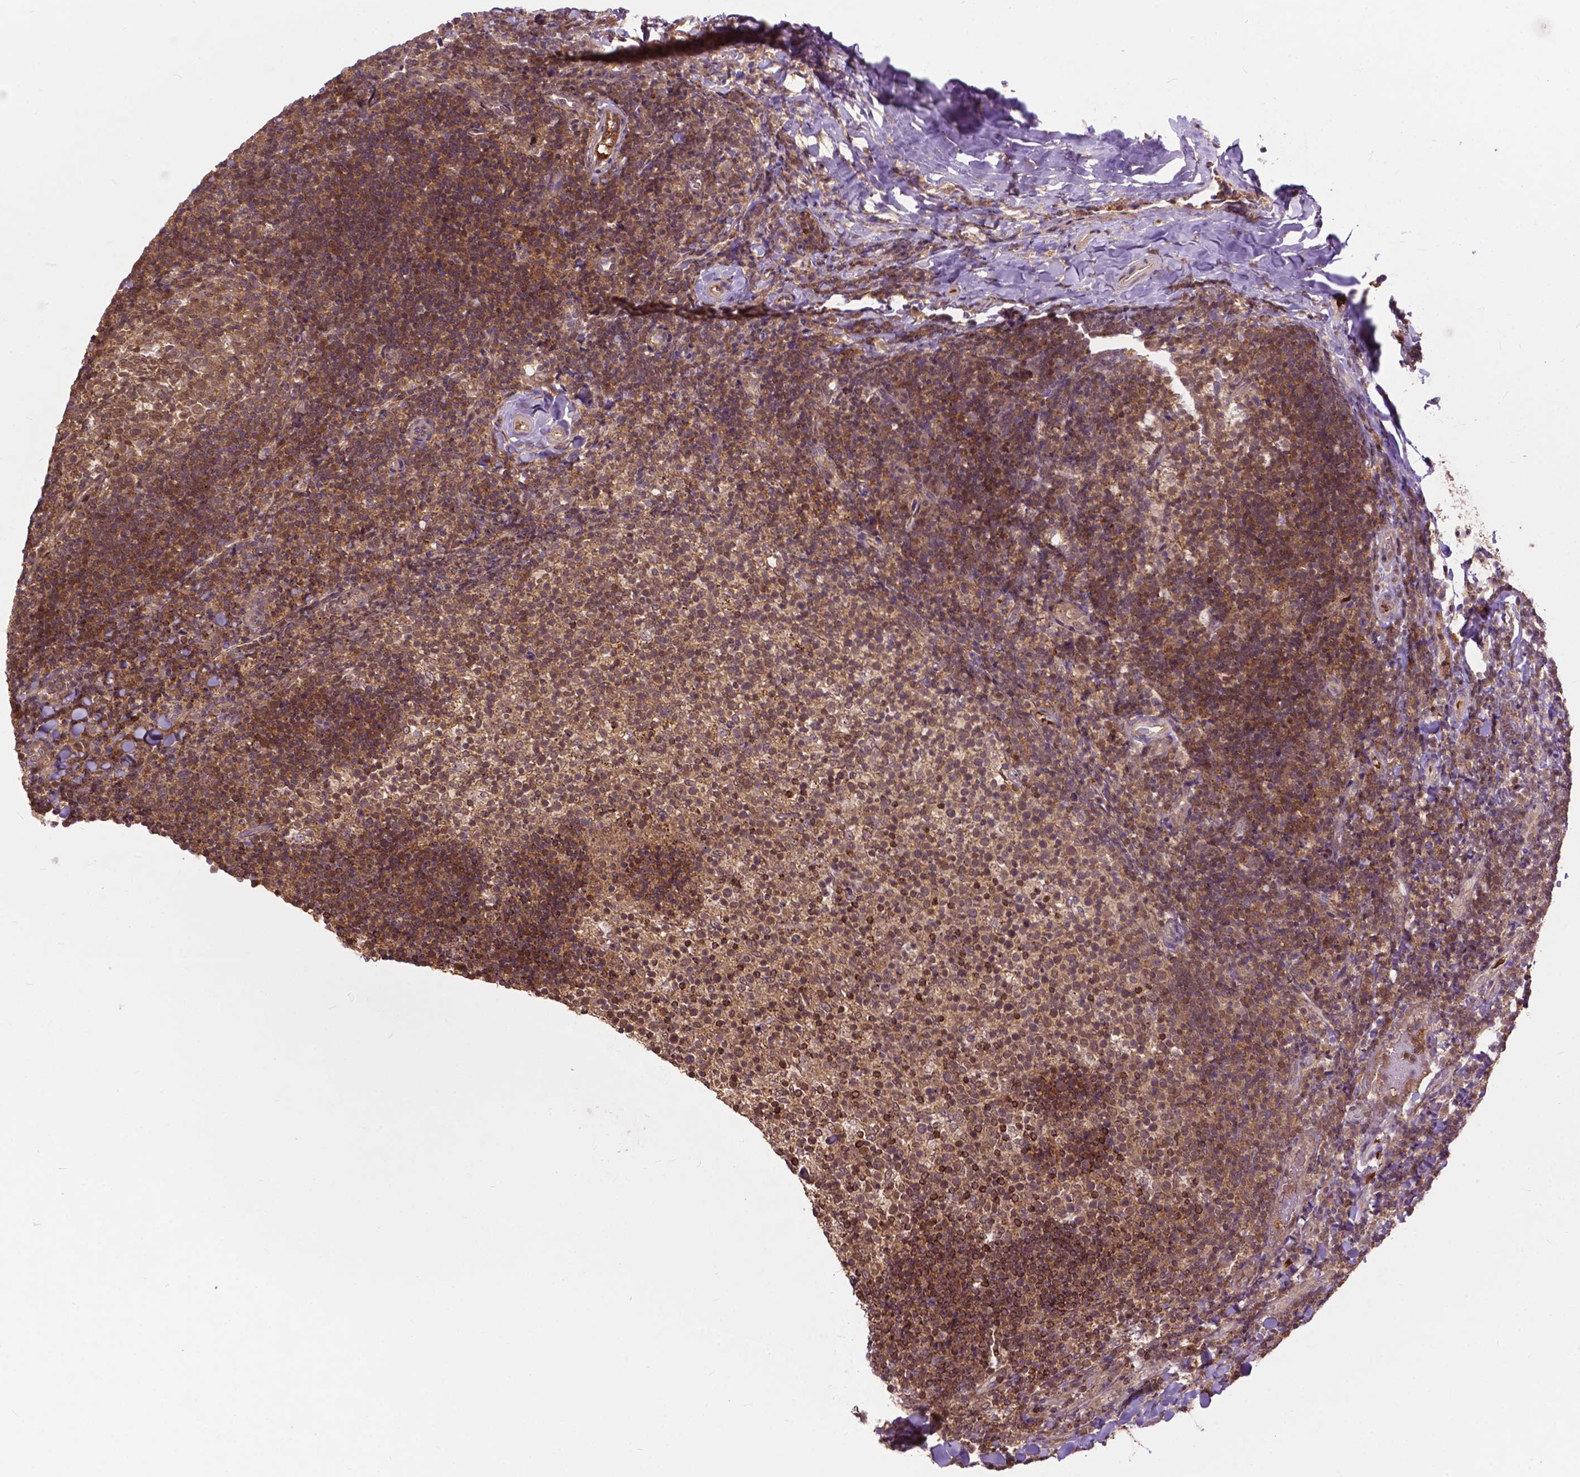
{"staining": {"intensity": "moderate", "quantity": ">75%", "location": "cytoplasmic/membranous"}, "tissue": "tonsil", "cell_type": "Germinal center cells", "image_type": "normal", "snomed": [{"axis": "morphology", "description": "Normal tissue, NOS"}, {"axis": "topography", "description": "Tonsil"}], "caption": "Tonsil stained with DAB (3,3'-diaminobenzidine) IHC exhibits medium levels of moderate cytoplasmic/membranous positivity in about >75% of germinal center cells.", "gene": "CHMP4A", "patient": {"sex": "female", "age": 10}}